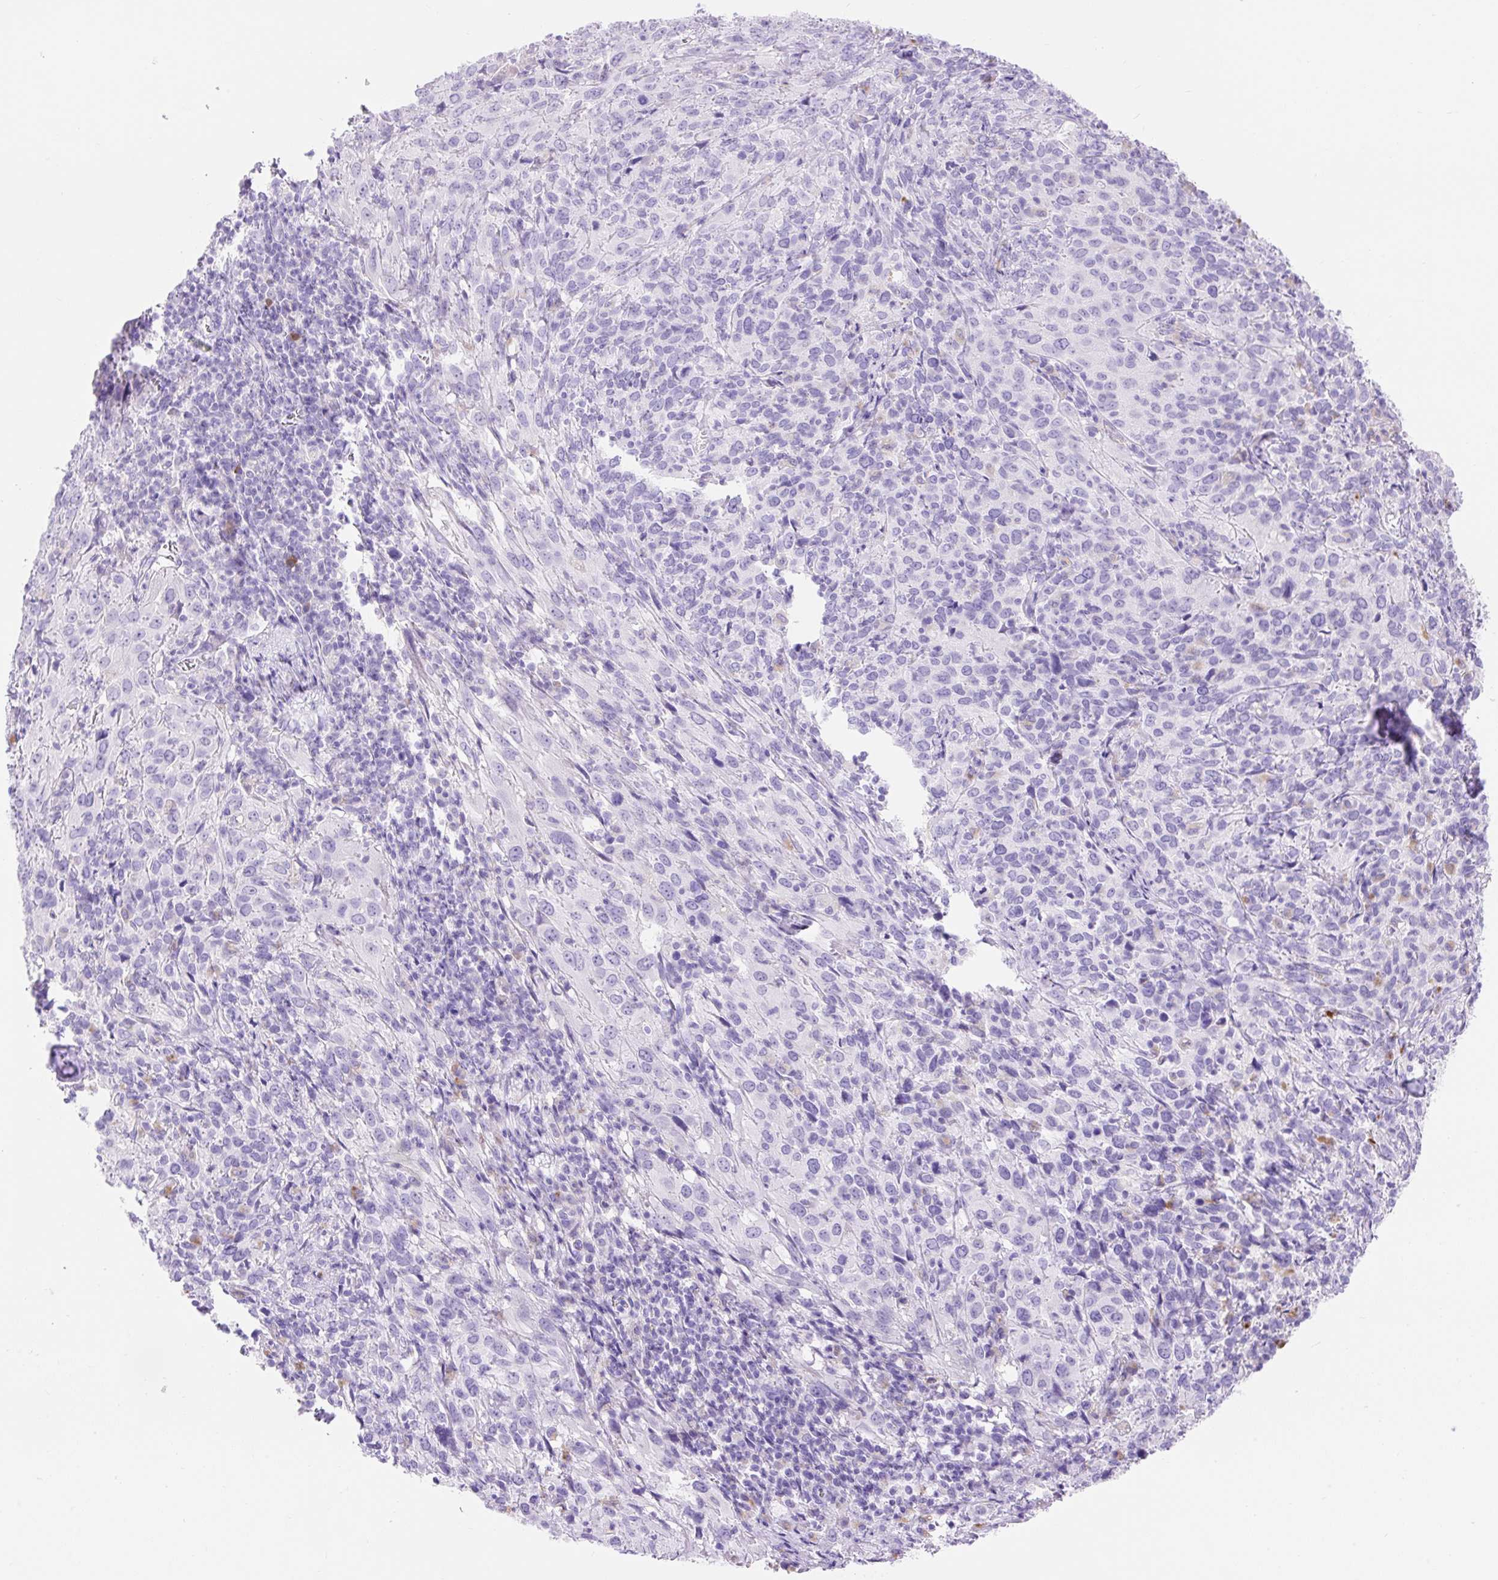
{"staining": {"intensity": "negative", "quantity": "none", "location": "none"}, "tissue": "cervical cancer", "cell_type": "Tumor cells", "image_type": "cancer", "snomed": [{"axis": "morphology", "description": "Squamous cell carcinoma, NOS"}, {"axis": "topography", "description": "Cervix"}], "caption": "This histopathology image is of cervical cancer (squamous cell carcinoma) stained with IHC to label a protein in brown with the nuclei are counter-stained blue. There is no expression in tumor cells.", "gene": "HEXB", "patient": {"sex": "female", "age": 51}}